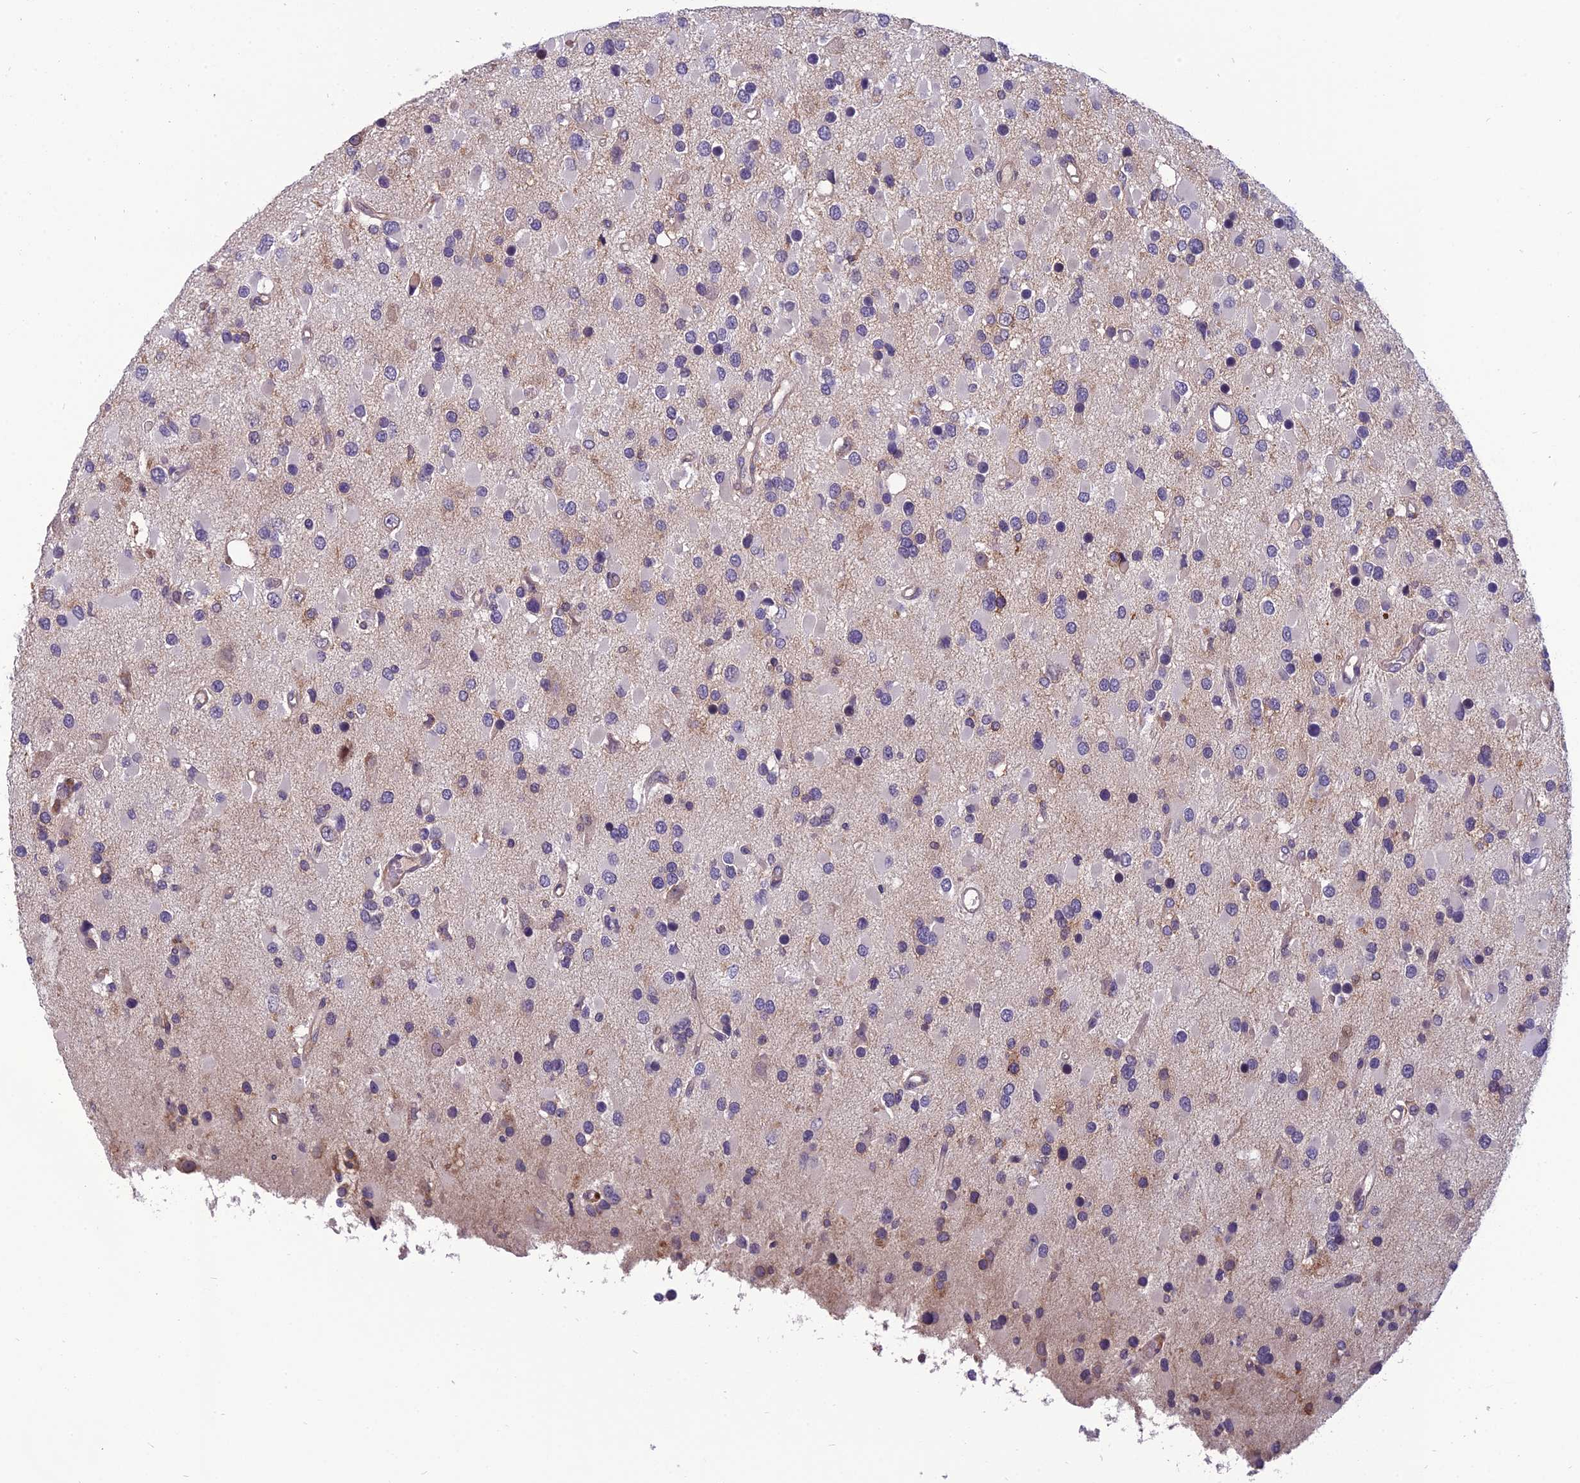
{"staining": {"intensity": "negative", "quantity": "none", "location": "none"}, "tissue": "glioma", "cell_type": "Tumor cells", "image_type": "cancer", "snomed": [{"axis": "morphology", "description": "Glioma, malignant, High grade"}, {"axis": "topography", "description": "Brain"}], "caption": "An image of glioma stained for a protein exhibits no brown staining in tumor cells.", "gene": "TSPAN15", "patient": {"sex": "male", "age": 53}}